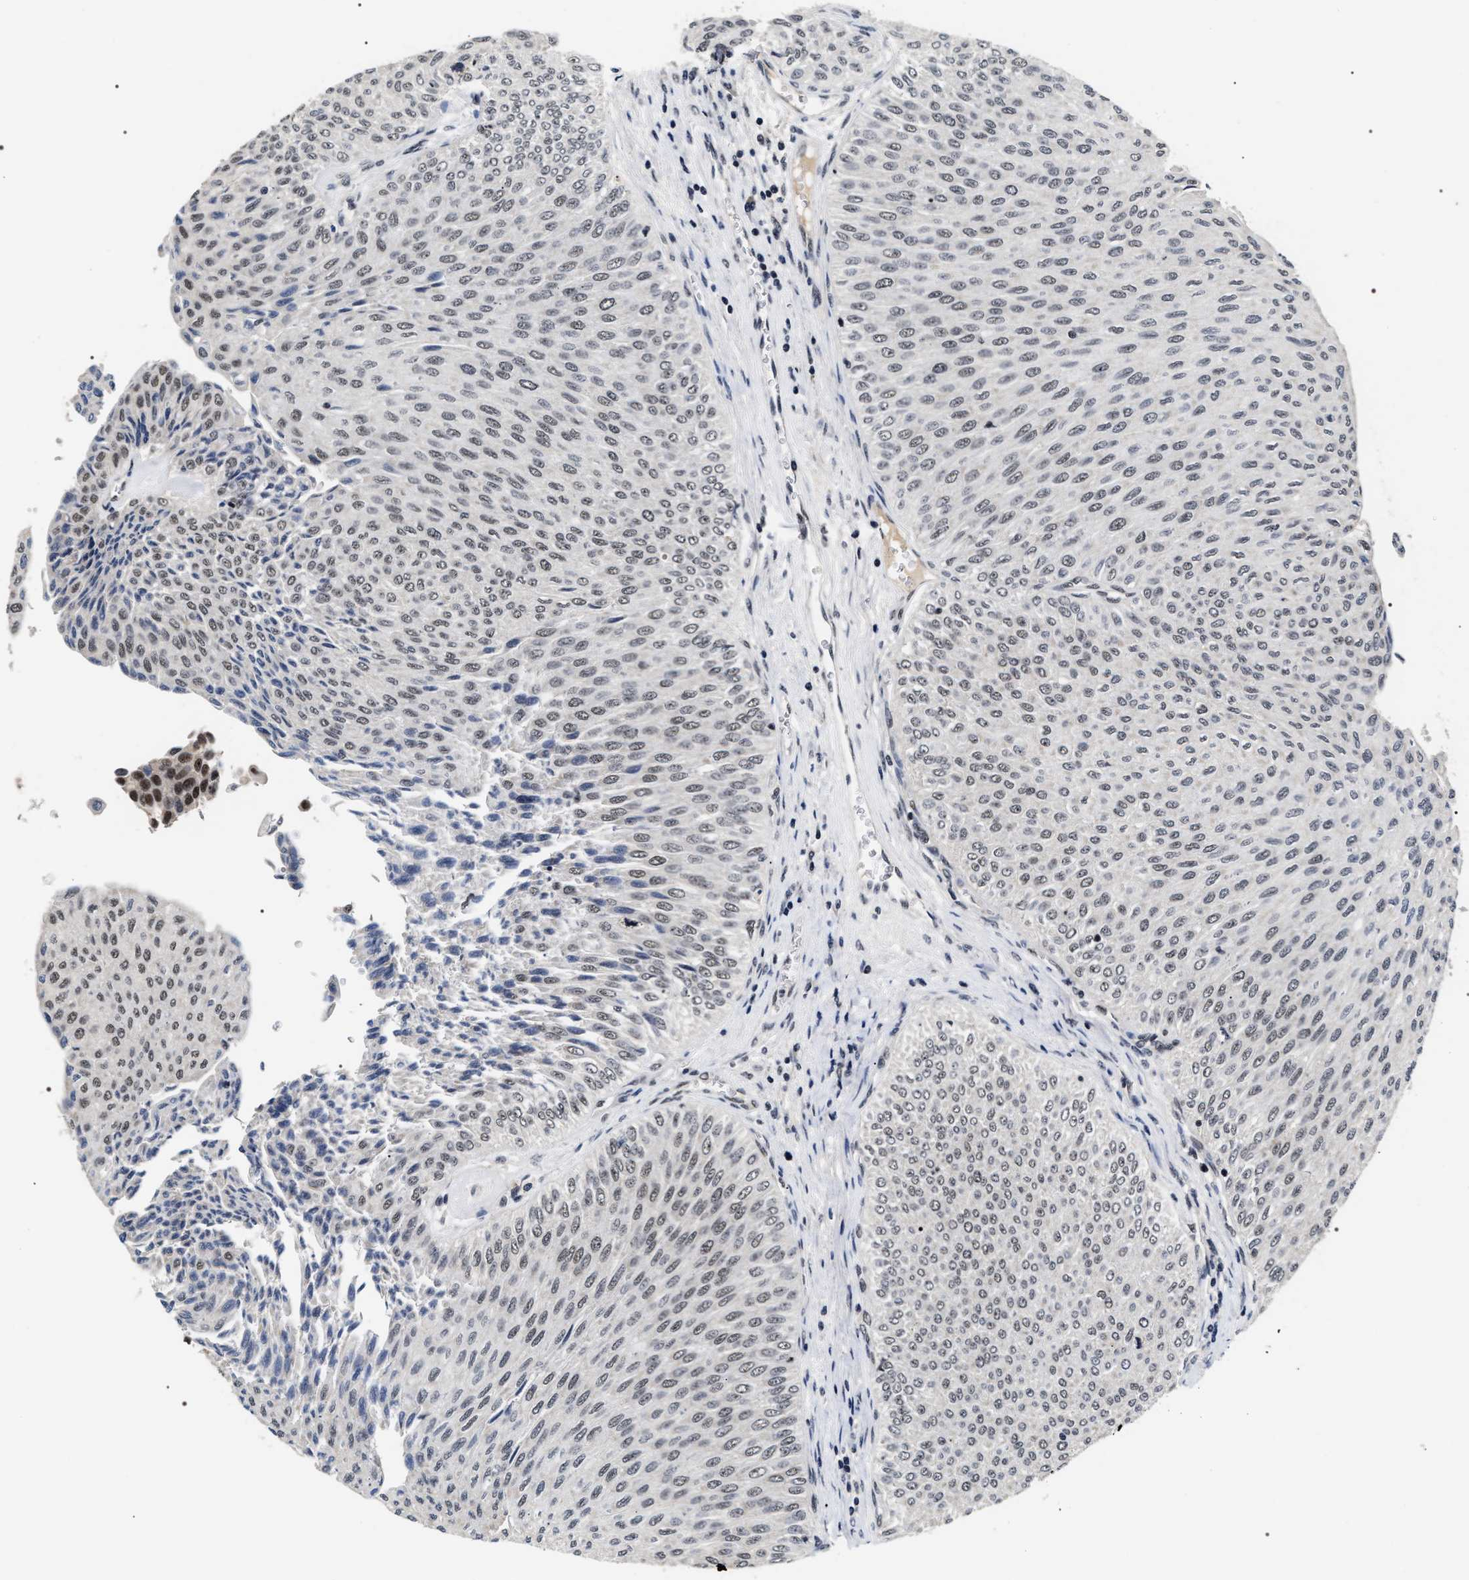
{"staining": {"intensity": "weak", "quantity": "25%-75%", "location": "nuclear"}, "tissue": "urothelial cancer", "cell_type": "Tumor cells", "image_type": "cancer", "snomed": [{"axis": "morphology", "description": "Urothelial carcinoma, Low grade"}, {"axis": "topography", "description": "Urinary bladder"}], "caption": "About 25%-75% of tumor cells in human urothelial carcinoma (low-grade) show weak nuclear protein expression as visualized by brown immunohistochemical staining.", "gene": "RRP1B", "patient": {"sex": "male", "age": 78}}